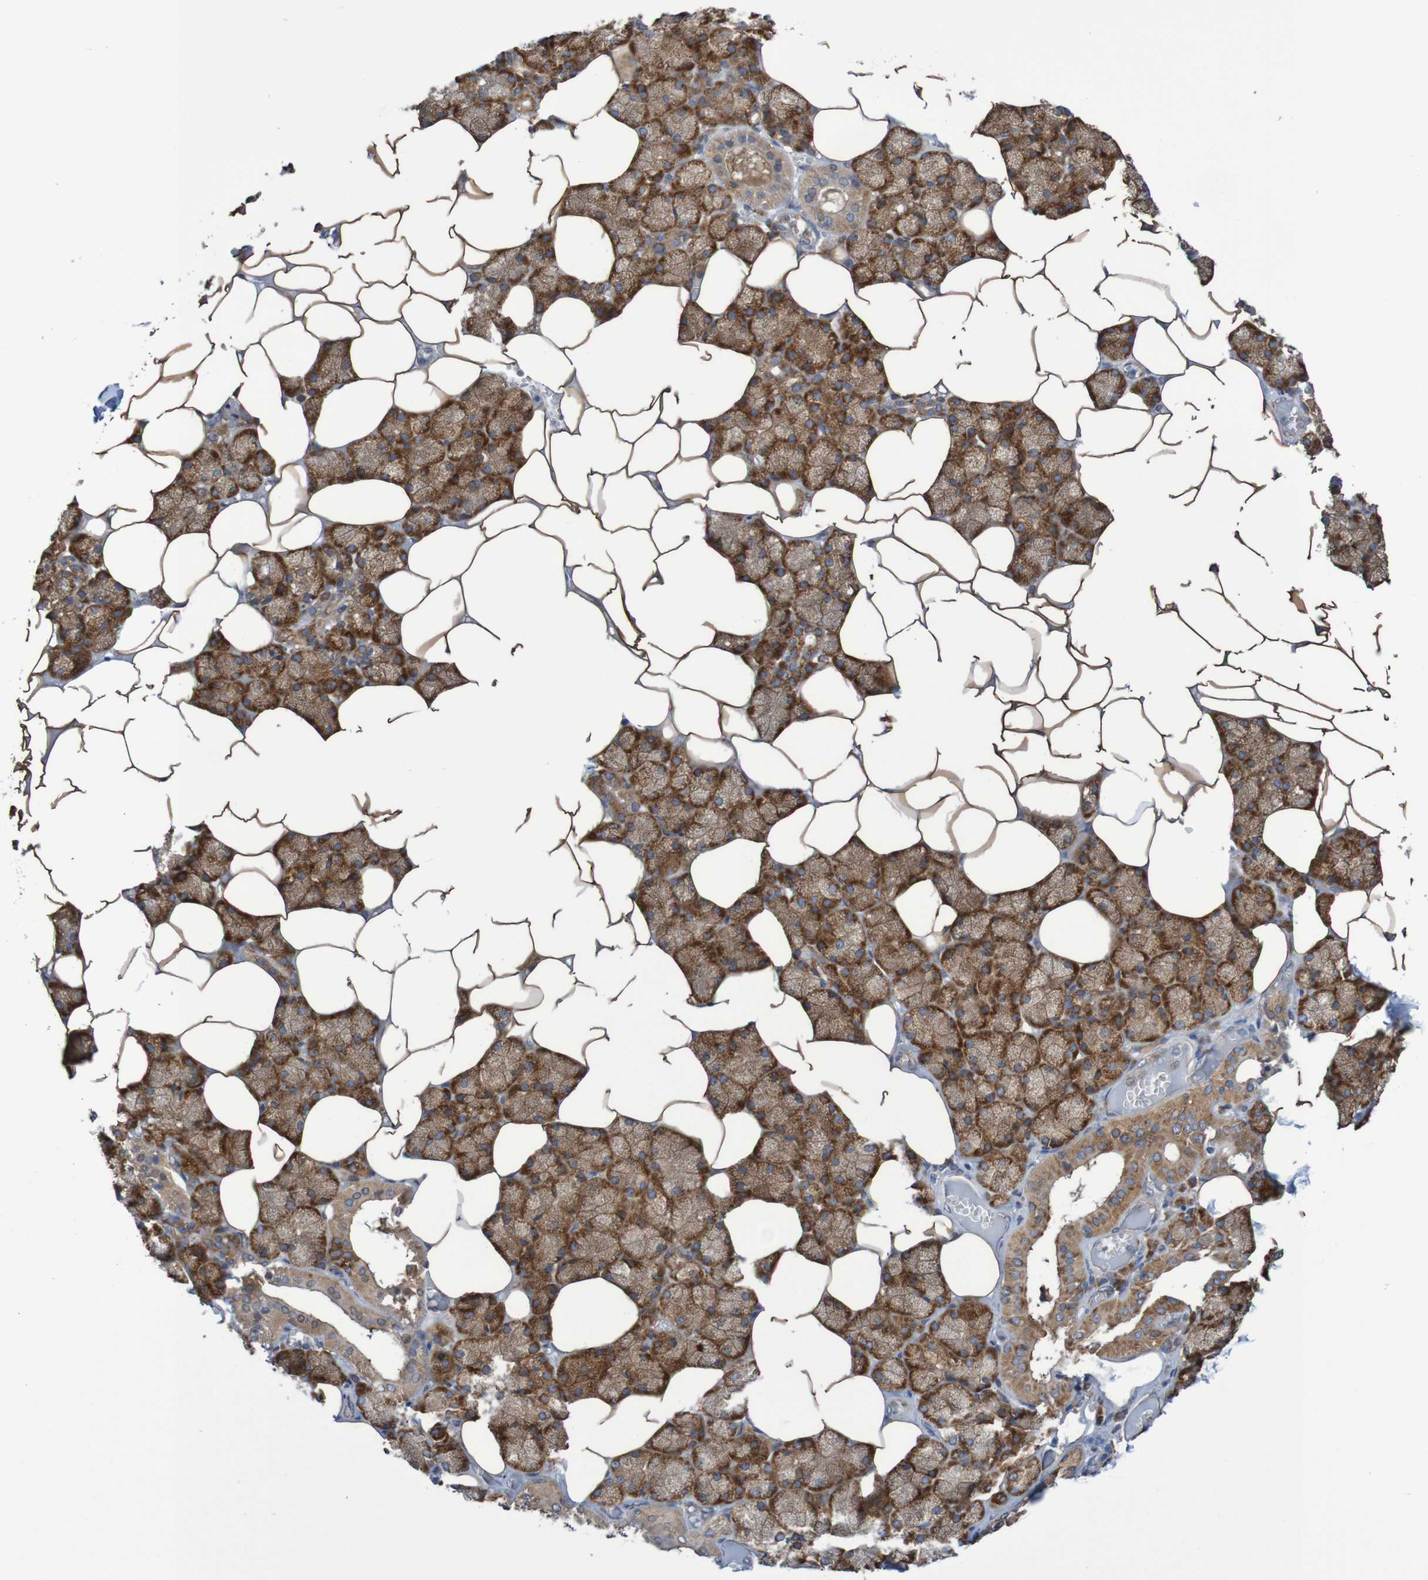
{"staining": {"intensity": "moderate", "quantity": ">75%", "location": "cytoplasmic/membranous"}, "tissue": "salivary gland", "cell_type": "Glandular cells", "image_type": "normal", "snomed": [{"axis": "morphology", "description": "Normal tissue, NOS"}, {"axis": "topography", "description": "Salivary gland"}], "caption": "The histopathology image displays staining of benign salivary gland, revealing moderate cytoplasmic/membranous protein positivity (brown color) within glandular cells.", "gene": "LRRC47", "patient": {"sex": "male", "age": 62}}